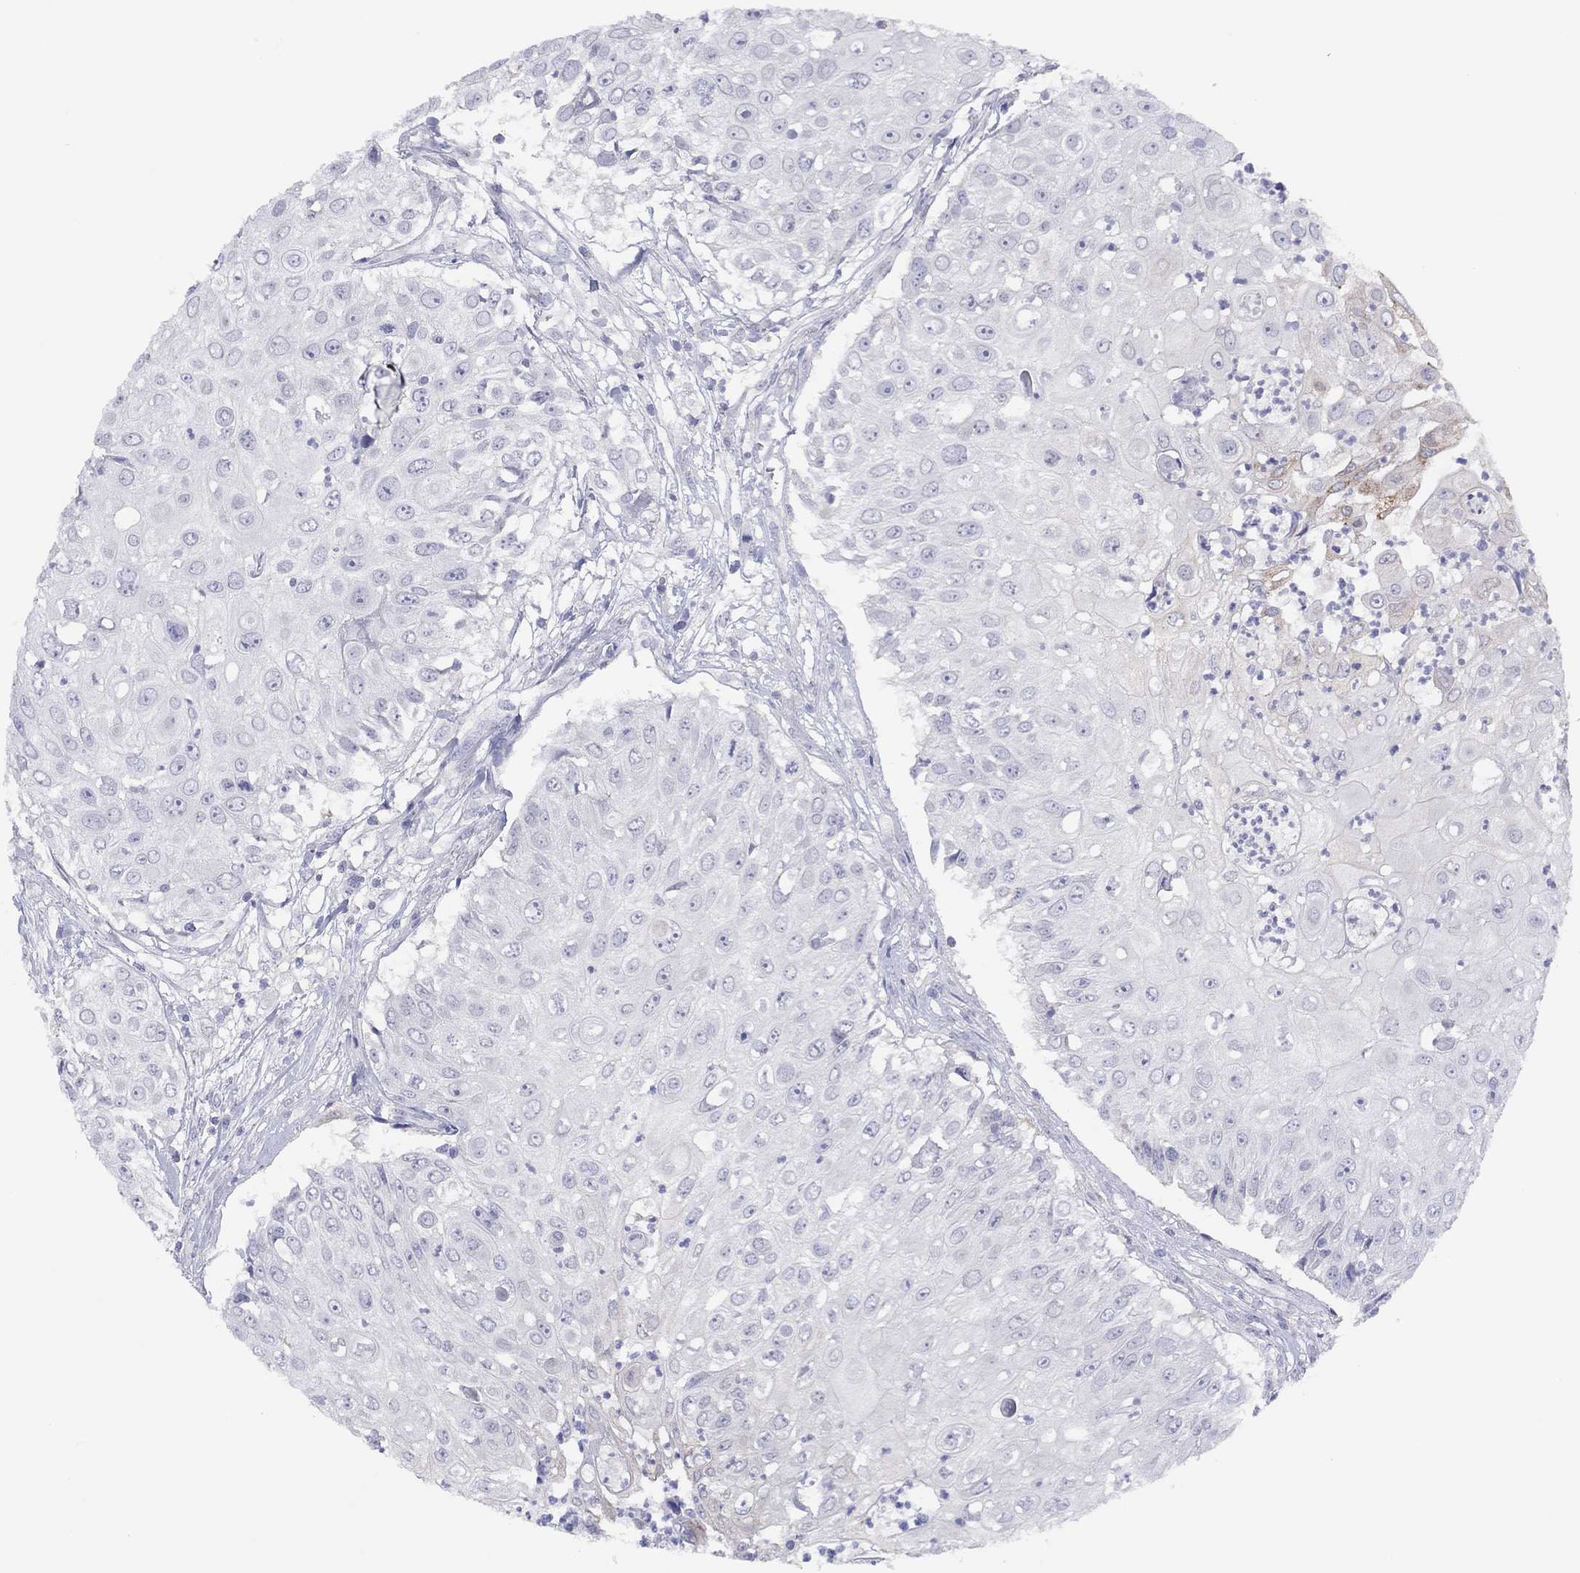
{"staining": {"intensity": "negative", "quantity": "none", "location": "none"}, "tissue": "urothelial cancer", "cell_type": "Tumor cells", "image_type": "cancer", "snomed": [{"axis": "morphology", "description": "Urothelial carcinoma, High grade"}, {"axis": "topography", "description": "Urinary bladder"}], "caption": "DAB (3,3'-diaminobenzidine) immunohistochemical staining of human urothelial carcinoma (high-grade) exhibits no significant expression in tumor cells.", "gene": "CYP2B6", "patient": {"sex": "female", "age": 79}}